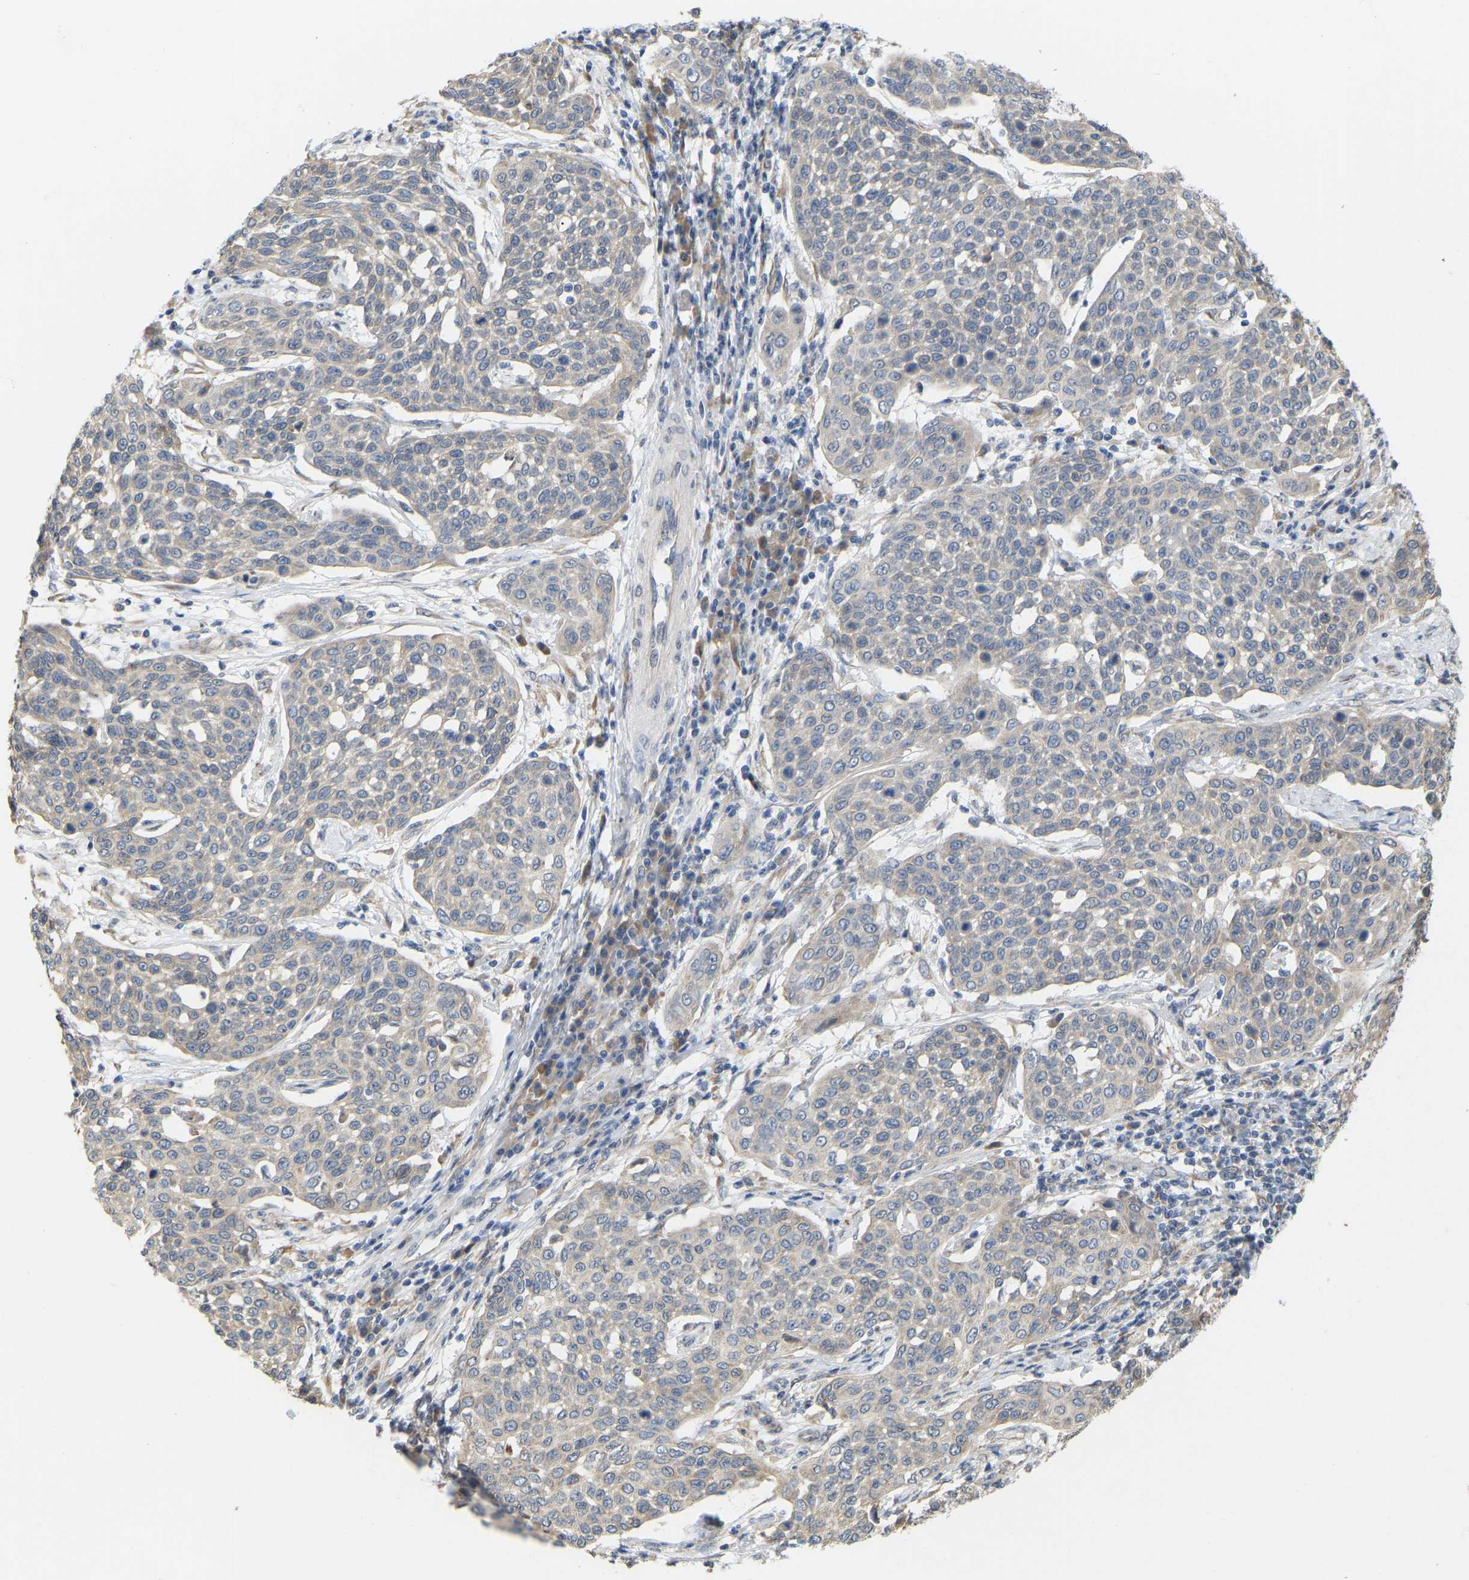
{"staining": {"intensity": "negative", "quantity": "none", "location": "none"}, "tissue": "cervical cancer", "cell_type": "Tumor cells", "image_type": "cancer", "snomed": [{"axis": "morphology", "description": "Squamous cell carcinoma, NOS"}, {"axis": "topography", "description": "Cervix"}], "caption": "Cervical cancer (squamous cell carcinoma) stained for a protein using IHC shows no expression tumor cells.", "gene": "BEND3", "patient": {"sex": "female", "age": 34}}